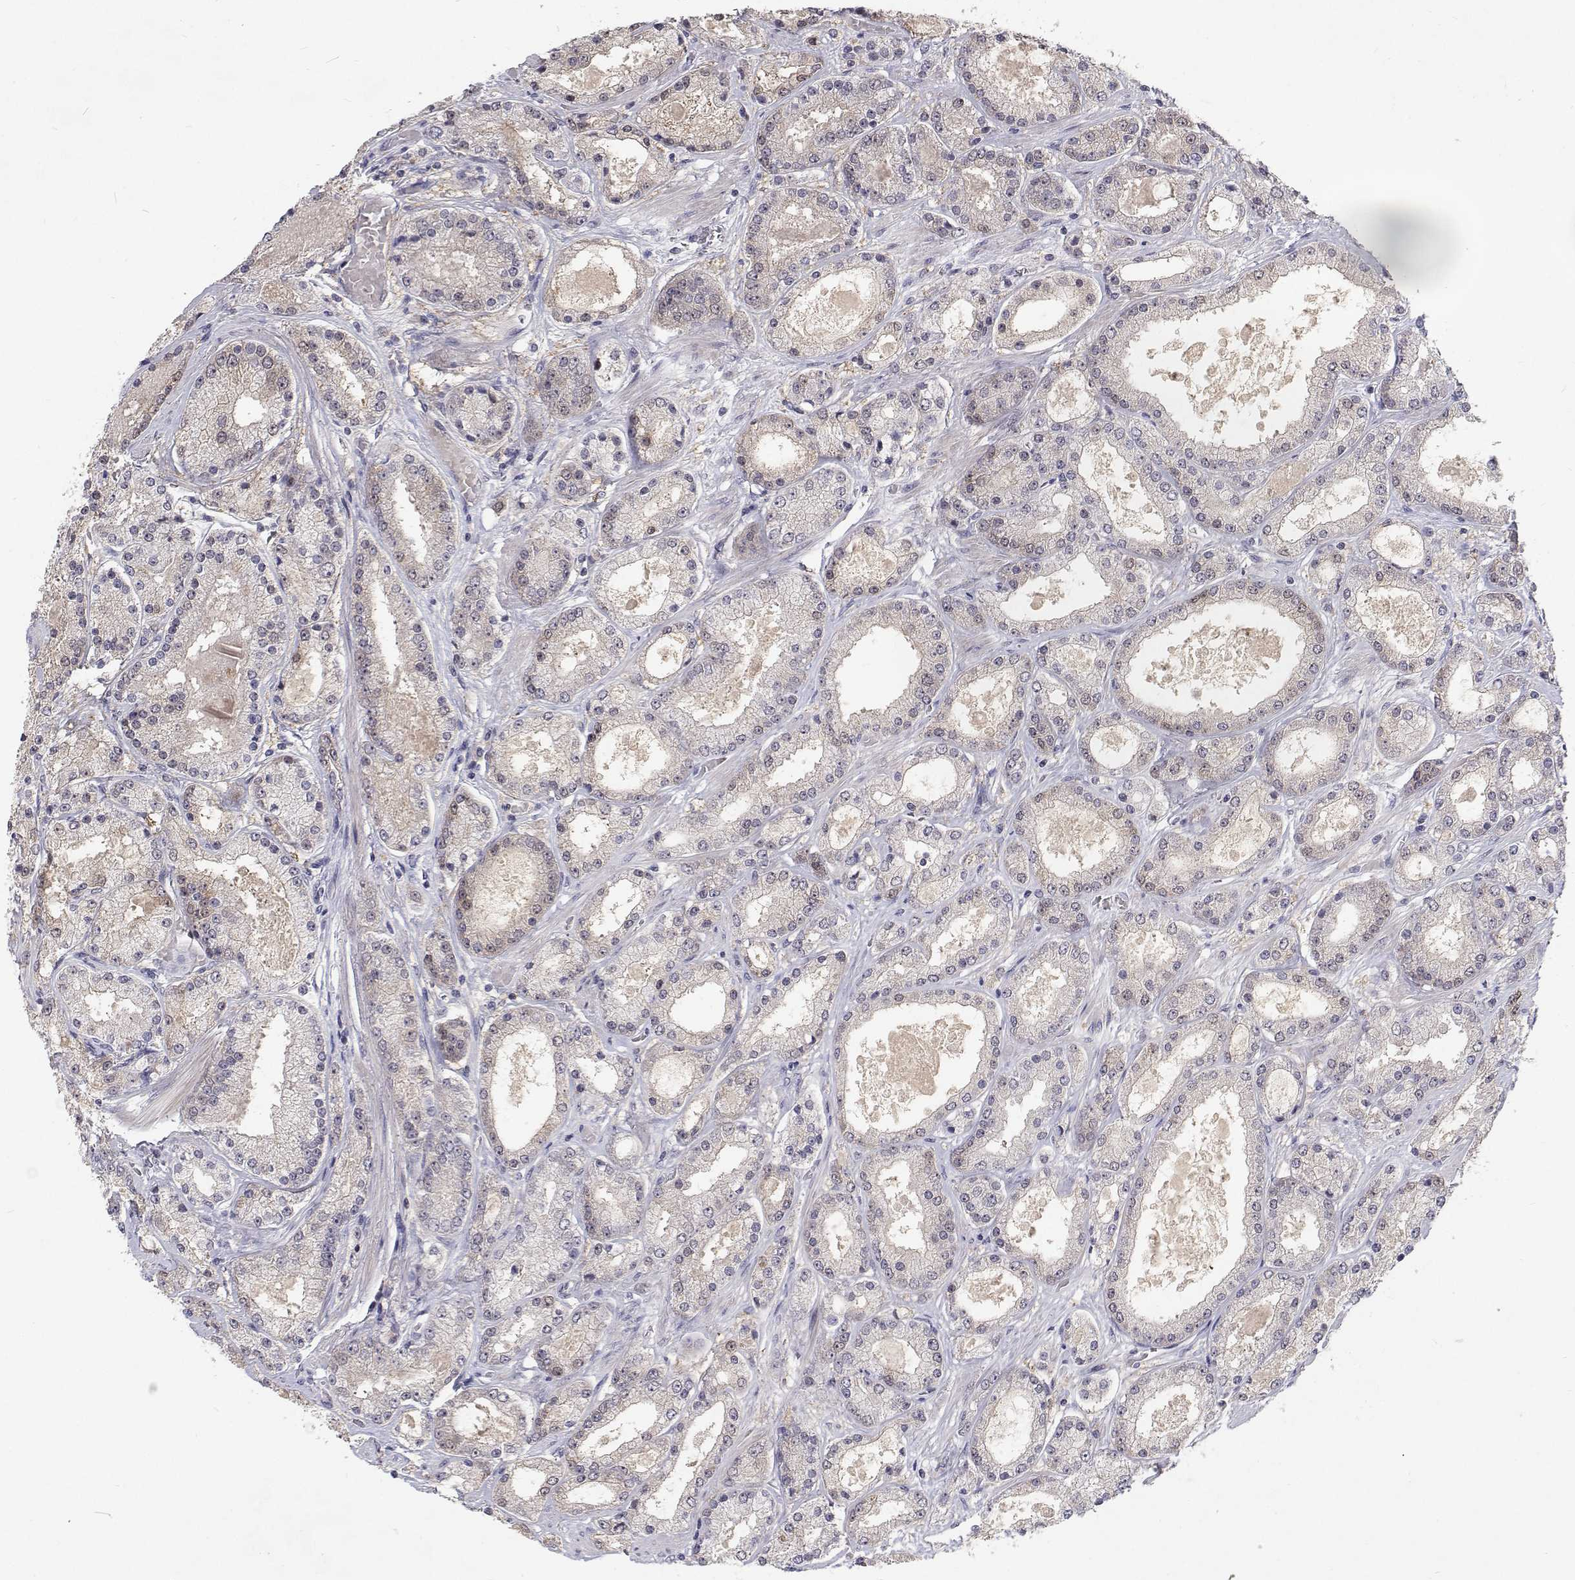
{"staining": {"intensity": "weak", "quantity": "<25%", "location": "nuclear"}, "tissue": "prostate cancer", "cell_type": "Tumor cells", "image_type": "cancer", "snomed": [{"axis": "morphology", "description": "Adenocarcinoma, High grade"}, {"axis": "topography", "description": "Prostate"}], "caption": "Protein analysis of prostate adenocarcinoma (high-grade) demonstrates no significant staining in tumor cells.", "gene": "MYPN", "patient": {"sex": "male", "age": 67}}